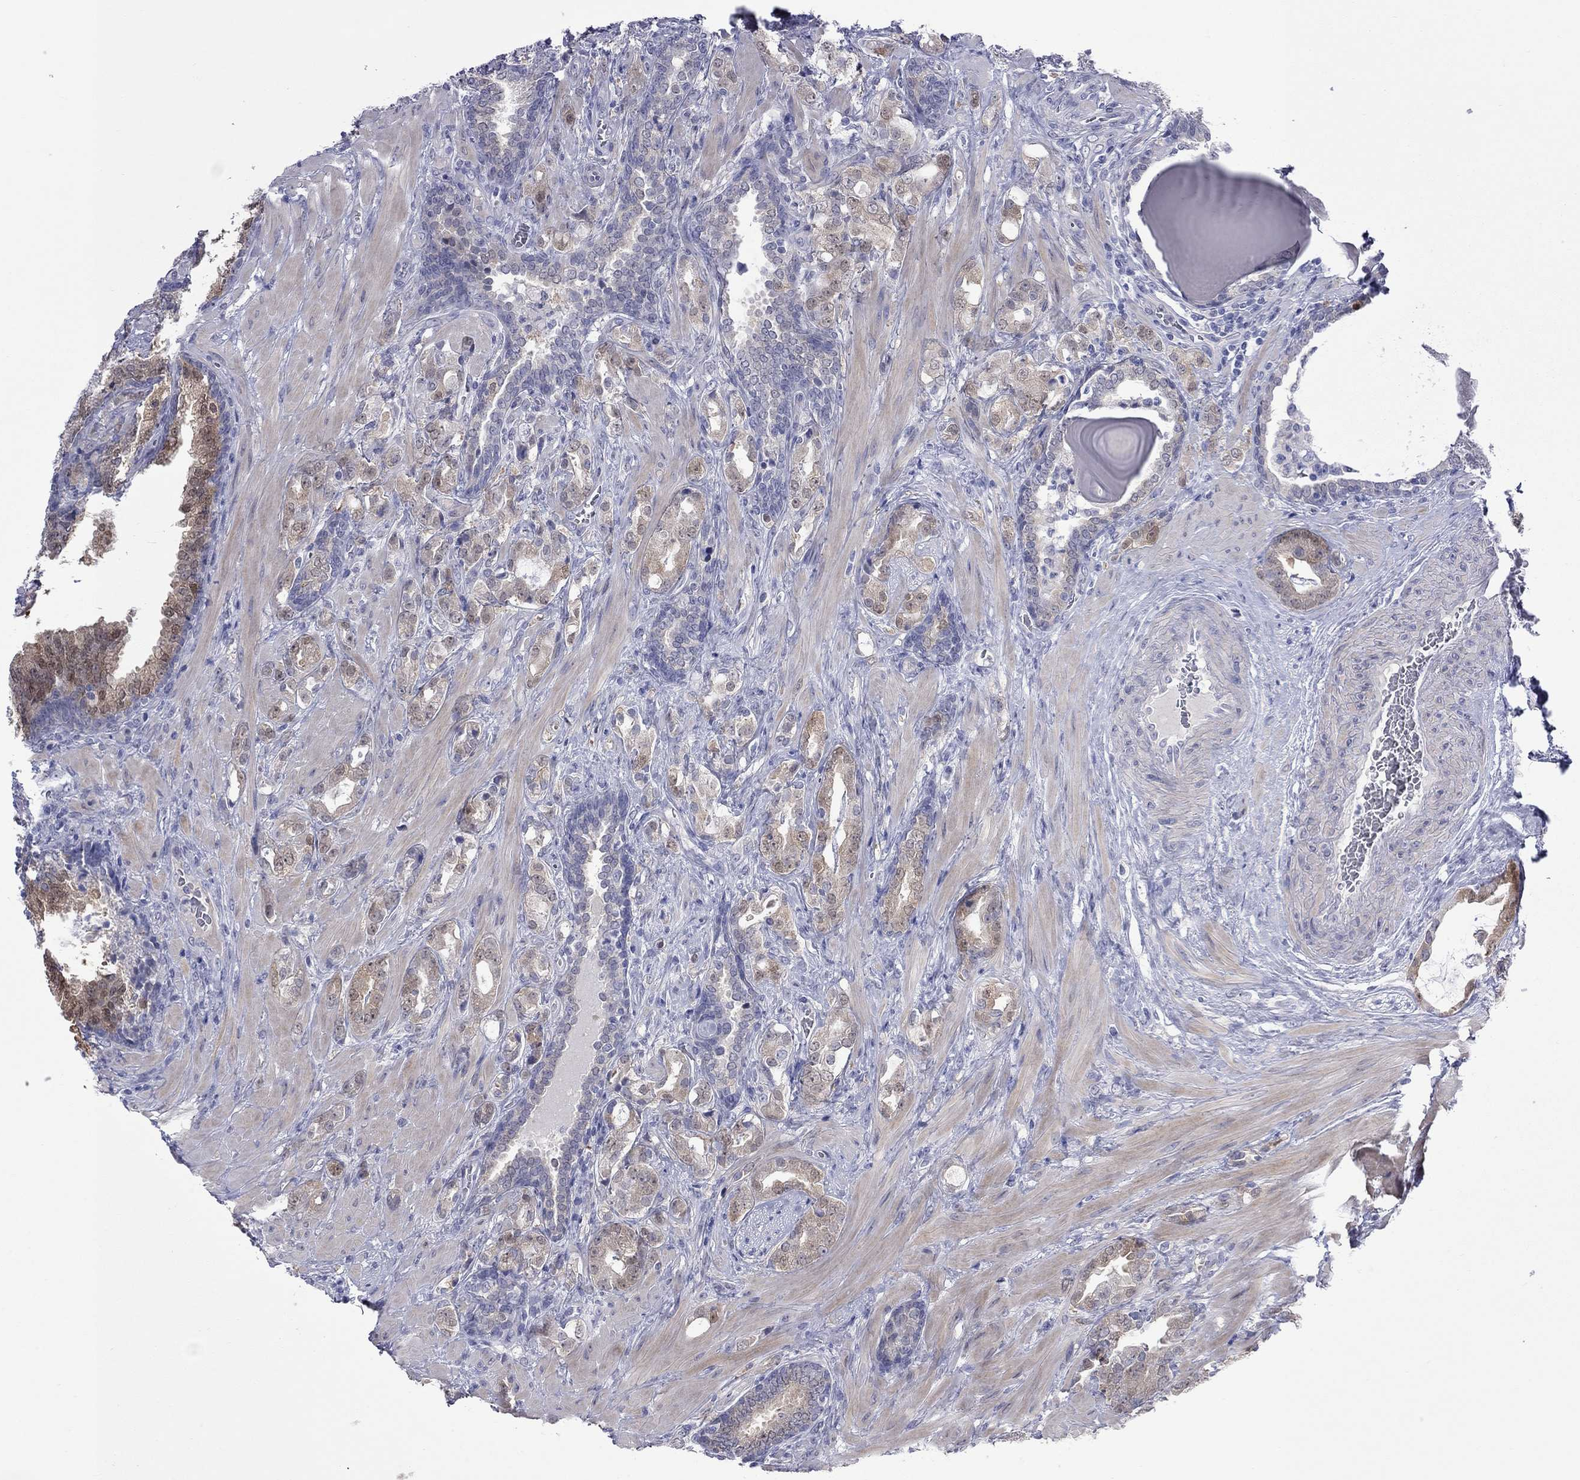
{"staining": {"intensity": "moderate", "quantity": "25%-75%", "location": "cytoplasmic/membranous"}, "tissue": "prostate cancer", "cell_type": "Tumor cells", "image_type": "cancer", "snomed": [{"axis": "morphology", "description": "Adenocarcinoma, NOS"}, {"axis": "topography", "description": "Prostate"}], "caption": "Tumor cells demonstrate moderate cytoplasmic/membranous positivity in about 25%-75% of cells in prostate adenocarcinoma. The protein of interest is stained brown, and the nuclei are stained in blue (DAB IHC with brightfield microscopy, high magnification).", "gene": "CTNNBIP1", "patient": {"sex": "male", "age": 57}}